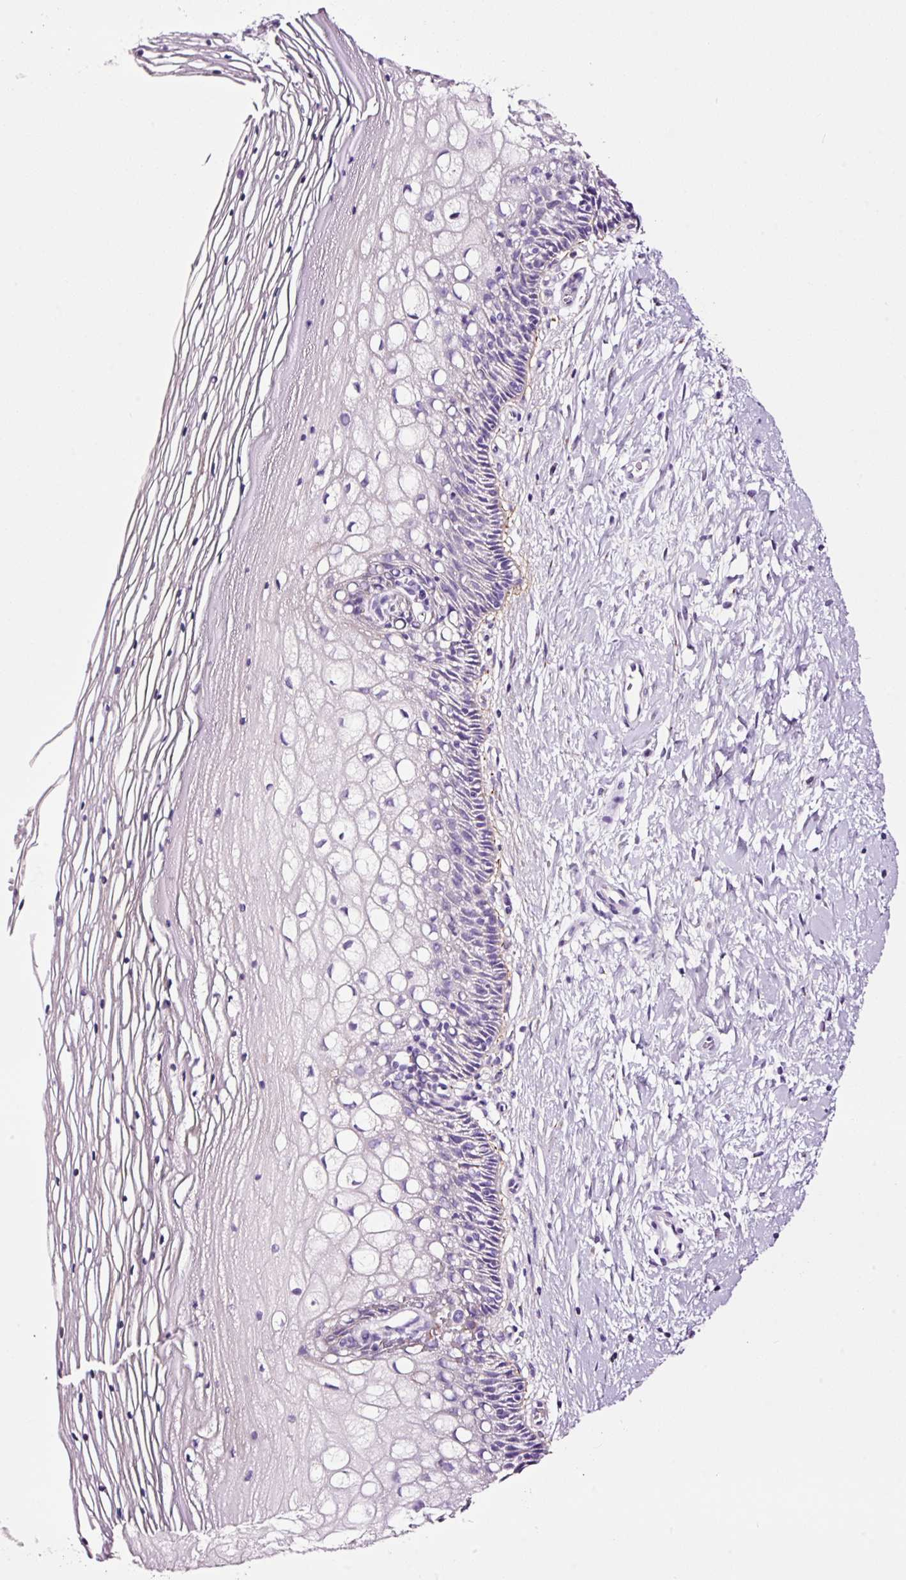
{"staining": {"intensity": "moderate", "quantity": ">75%", "location": "cytoplasmic/membranous"}, "tissue": "cervix", "cell_type": "Glandular cells", "image_type": "normal", "snomed": [{"axis": "morphology", "description": "Normal tissue, NOS"}, {"axis": "topography", "description": "Cervix"}], "caption": "A brown stain highlights moderate cytoplasmic/membranous positivity of a protein in glandular cells of unremarkable cervix.", "gene": "PAM", "patient": {"sex": "female", "age": 36}}